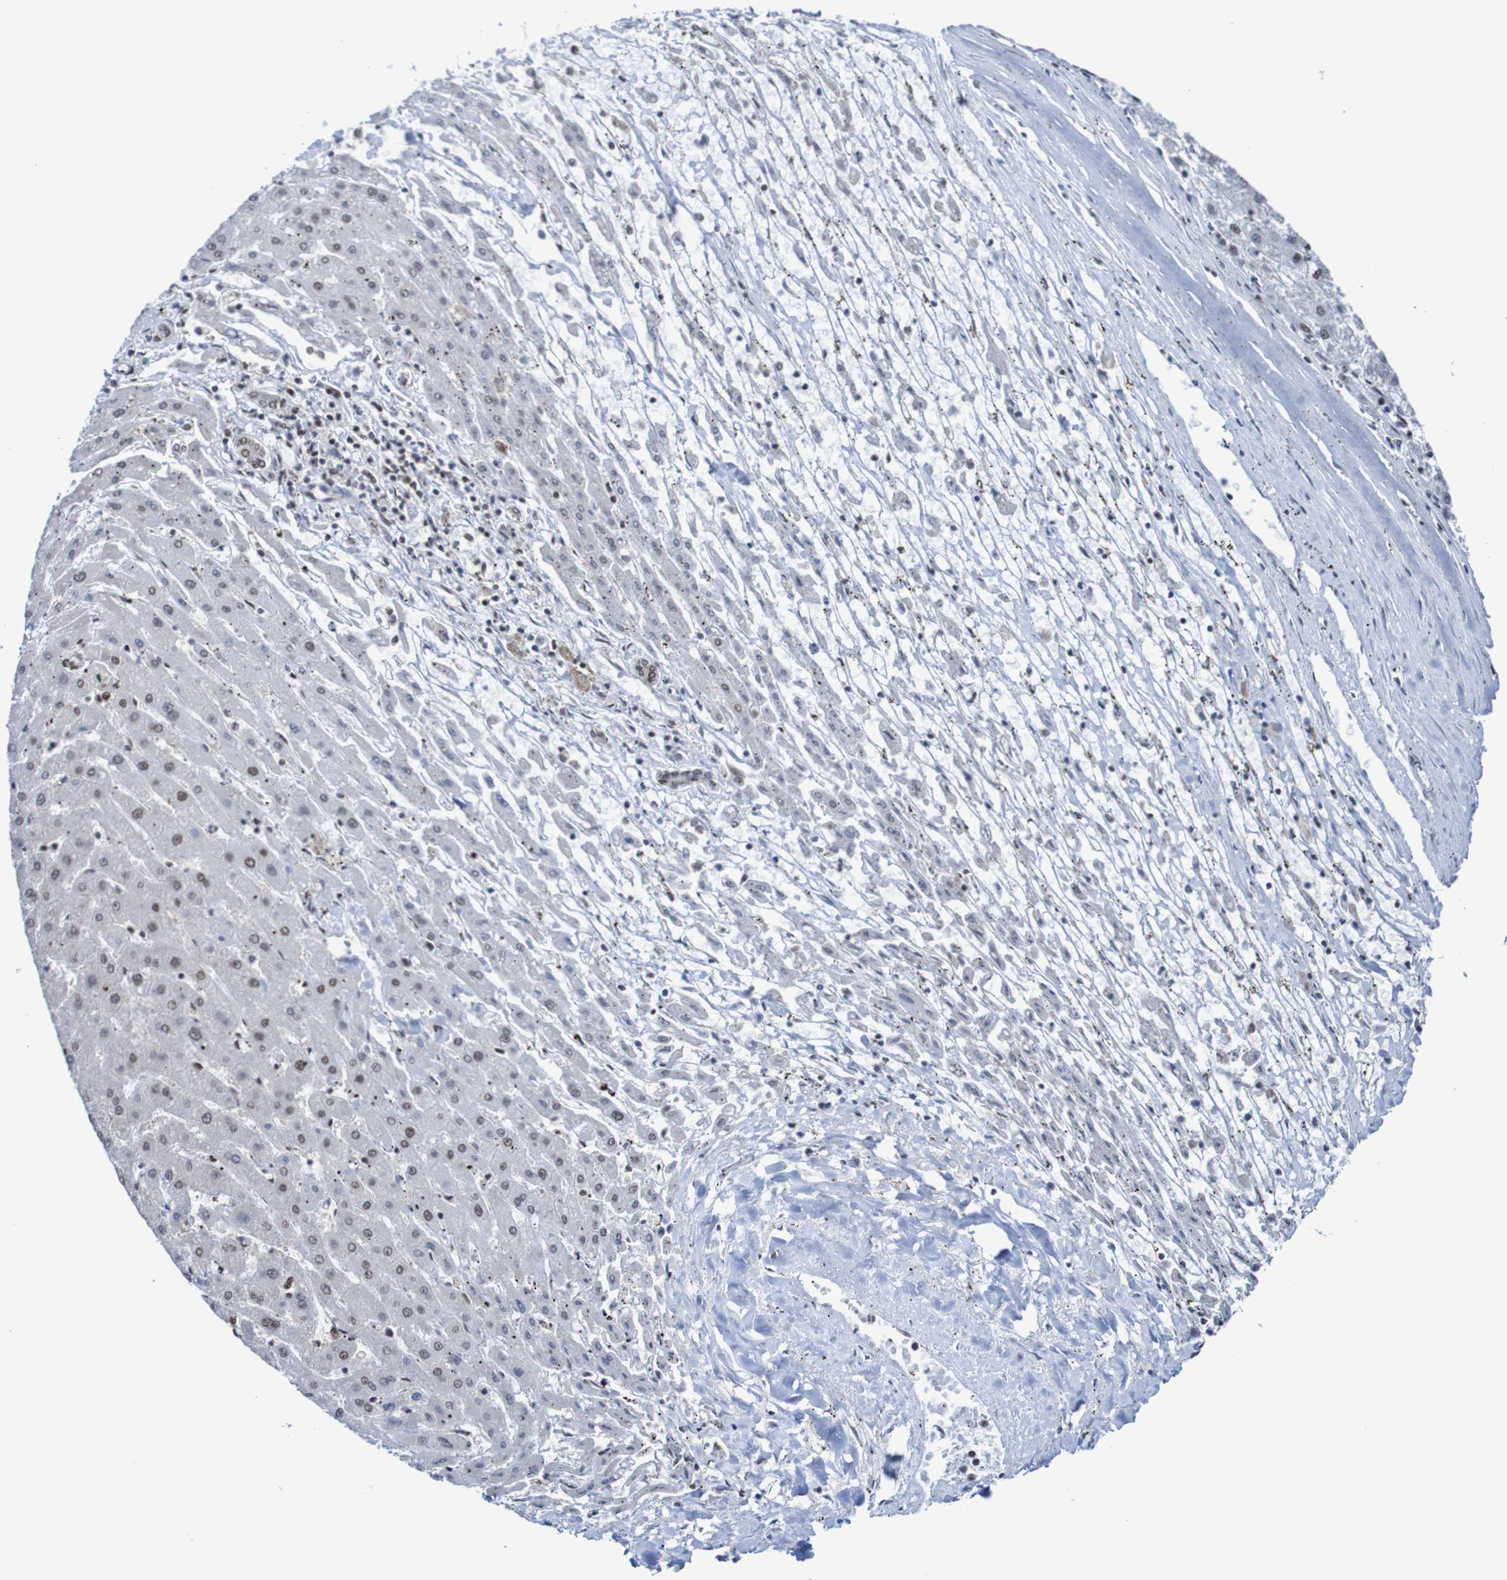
{"staining": {"intensity": "weak", "quantity": "25%-75%", "location": "nuclear"}, "tissue": "liver cancer", "cell_type": "Tumor cells", "image_type": "cancer", "snomed": [{"axis": "morphology", "description": "Carcinoma, Hepatocellular, NOS"}, {"axis": "topography", "description": "Liver"}], "caption": "The immunohistochemical stain labels weak nuclear expression in tumor cells of liver cancer tissue. (DAB (3,3'-diaminobenzidine) IHC with brightfield microscopy, high magnification).", "gene": "CDC5L", "patient": {"sex": "male", "age": 72}}